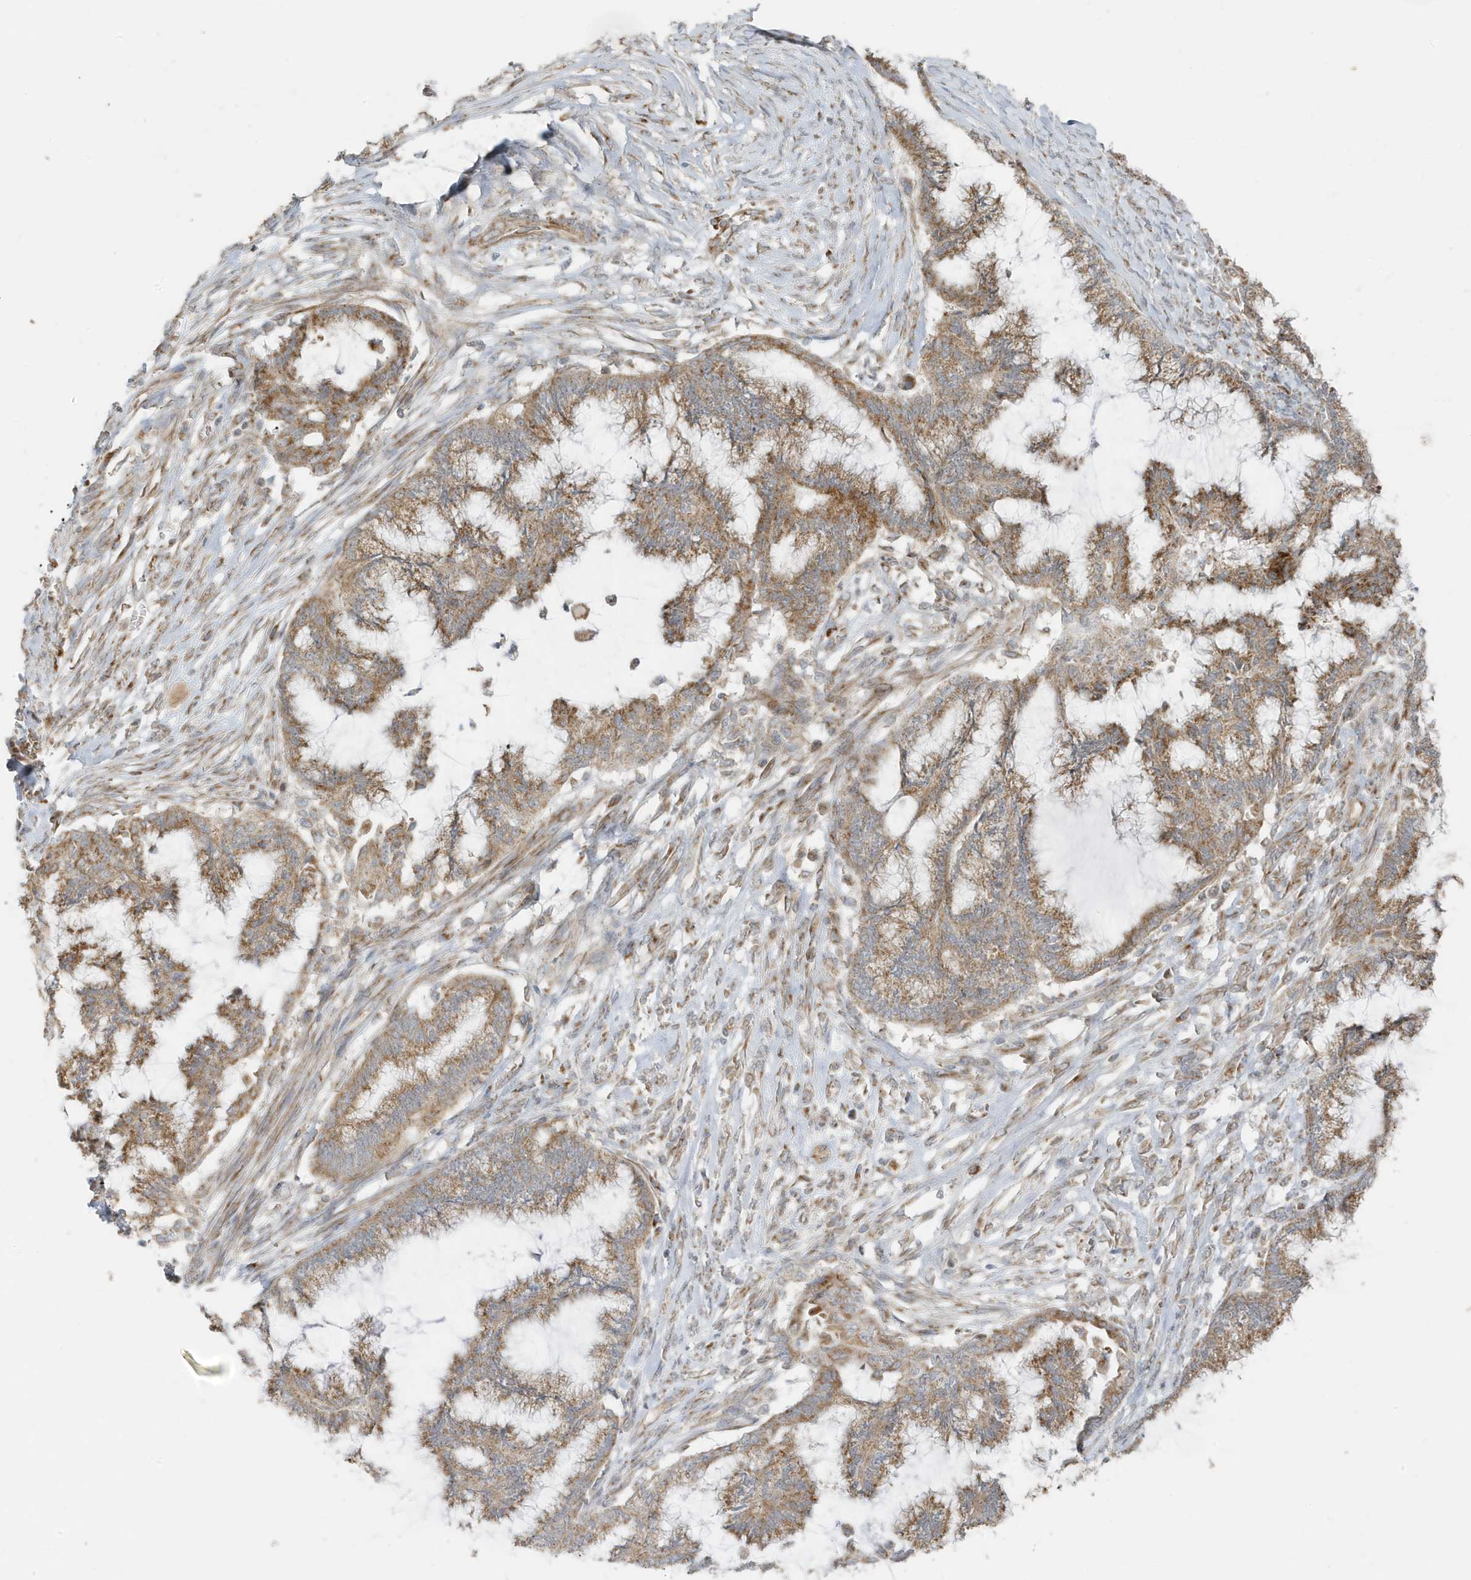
{"staining": {"intensity": "moderate", "quantity": ">75%", "location": "cytoplasmic/membranous"}, "tissue": "endometrial cancer", "cell_type": "Tumor cells", "image_type": "cancer", "snomed": [{"axis": "morphology", "description": "Adenocarcinoma, NOS"}, {"axis": "topography", "description": "Endometrium"}], "caption": "DAB immunohistochemical staining of endometrial adenocarcinoma demonstrates moderate cytoplasmic/membranous protein expression in approximately >75% of tumor cells.", "gene": "GOLGA4", "patient": {"sex": "female", "age": 86}}